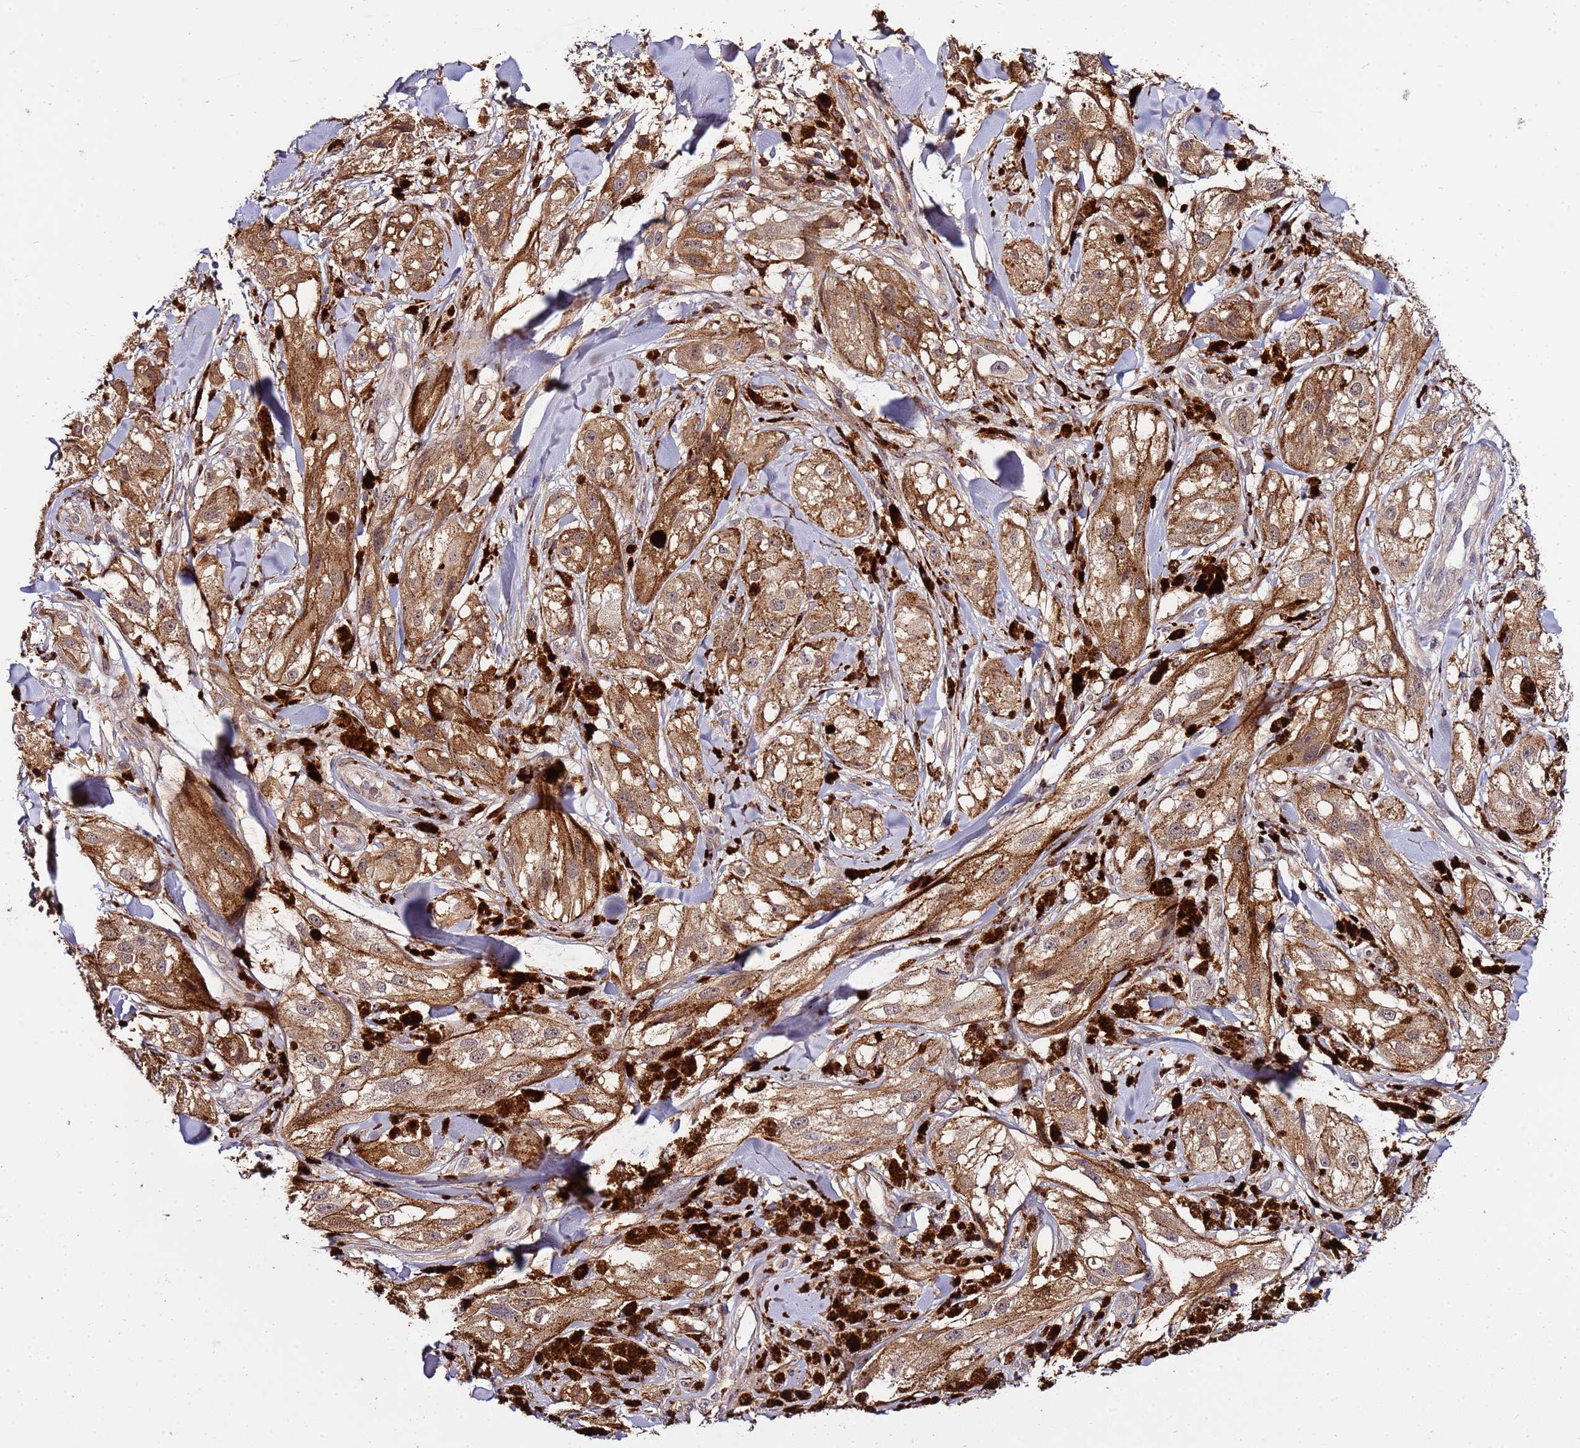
{"staining": {"intensity": "moderate", "quantity": ">75%", "location": "cytoplasmic/membranous"}, "tissue": "melanoma", "cell_type": "Tumor cells", "image_type": "cancer", "snomed": [{"axis": "morphology", "description": "Malignant melanoma, NOS"}, {"axis": "topography", "description": "Skin"}], "caption": "Malignant melanoma tissue shows moderate cytoplasmic/membranous positivity in approximately >75% of tumor cells", "gene": "ZNF624", "patient": {"sex": "male", "age": 88}}